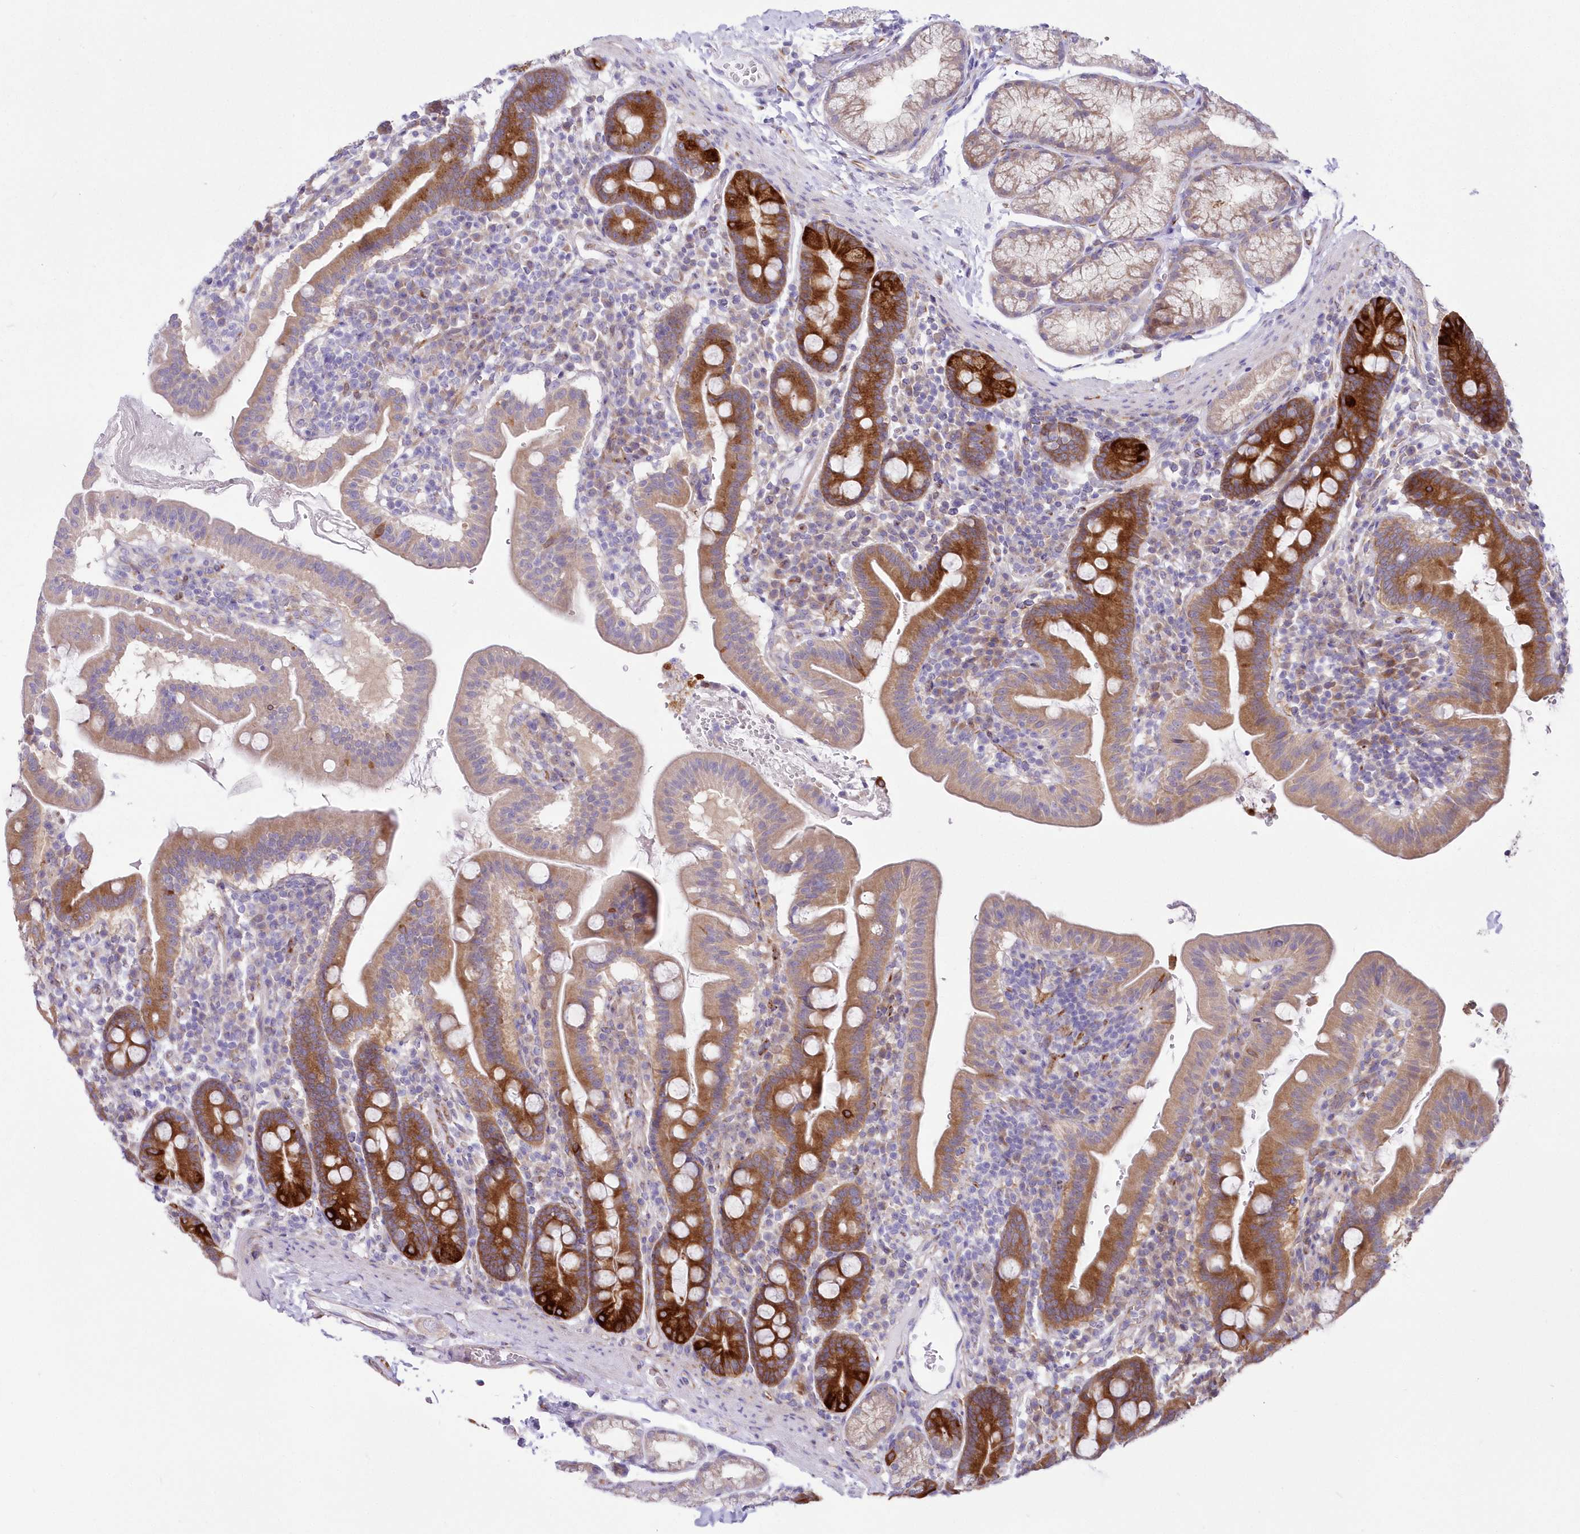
{"staining": {"intensity": "strong", "quantity": "25%-75%", "location": "cytoplasmic/membranous"}, "tissue": "duodenum", "cell_type": "Glandular cells", "image_type": "normal", "snomed": [{"axis": "morphology", "description": "Normal tissue, NOS"}, {"axis": "morphology", "description": "Adenocarcinoma, NOS"}, {"axis": "topography", "description": "Pancreas"}, {"axis": "topography", "description": "Duodenum"}], "caption": "The histopathology image reveals immunohistochemical staining of normal duodenum. There is strong cytoplasmic/membranous expression is identified in approximately 25%-75% of glandular cells.", "gene": "YTHDC2", "patient": {"sex": "male", "age": 50}}